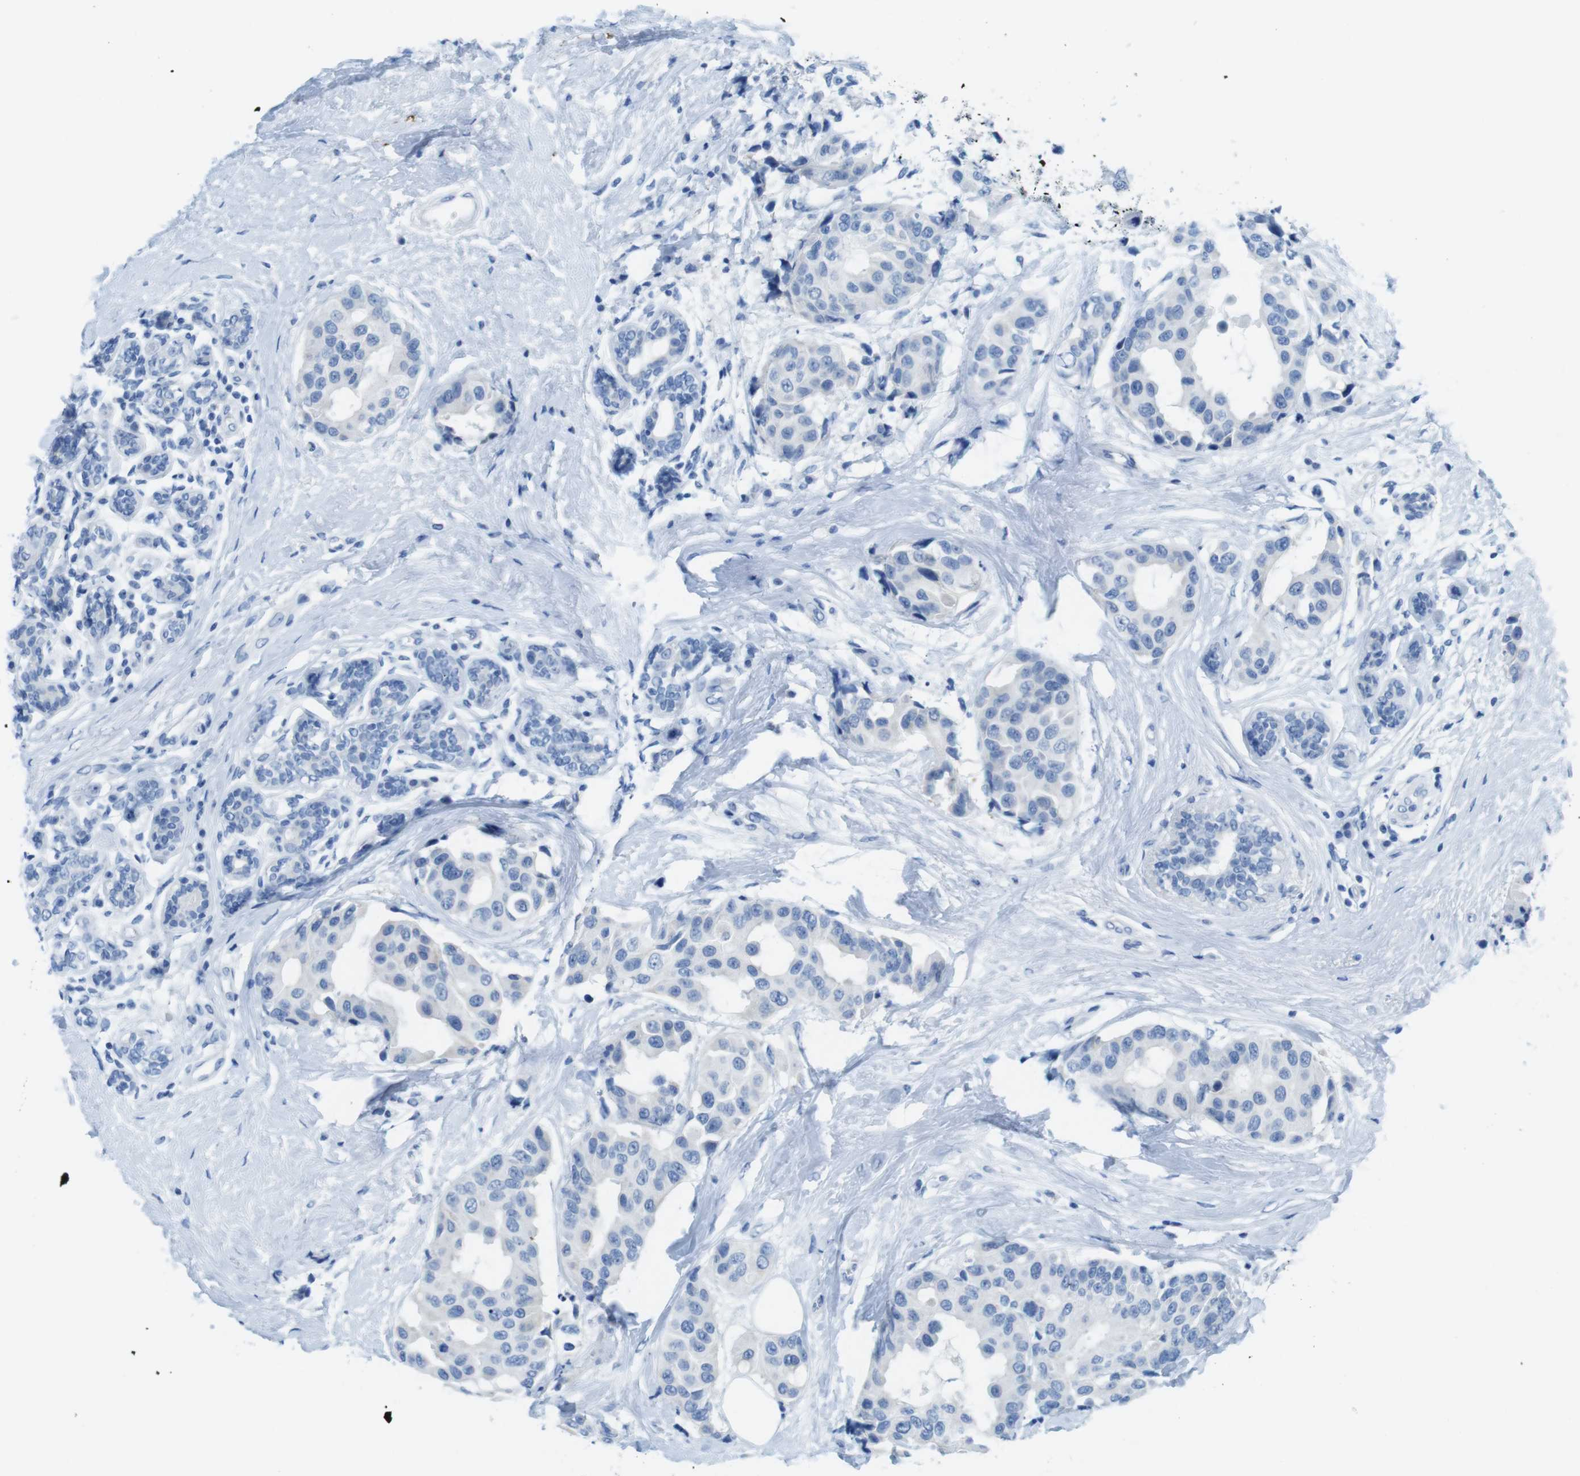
{"staining": {"intensity": "negative", "quantity": "none", "location": "none"}, "tissue": "breast cancer", "cell_type": "Tumor cells", "image_type": "cancer", "snomed": [{"axis": "morphology", "description": "Normal tissue, NOS"}, {"axis": "morphology", "description": "Duct carcinoma"}, {"axis": "topography", "description": "Breast"}], "caption": "Breast cancer was stained to show a protein in brown. There is no significant staining in tumor cells.", "gene": "GAP43", "patient": {"sex": "female", "age": 39}}